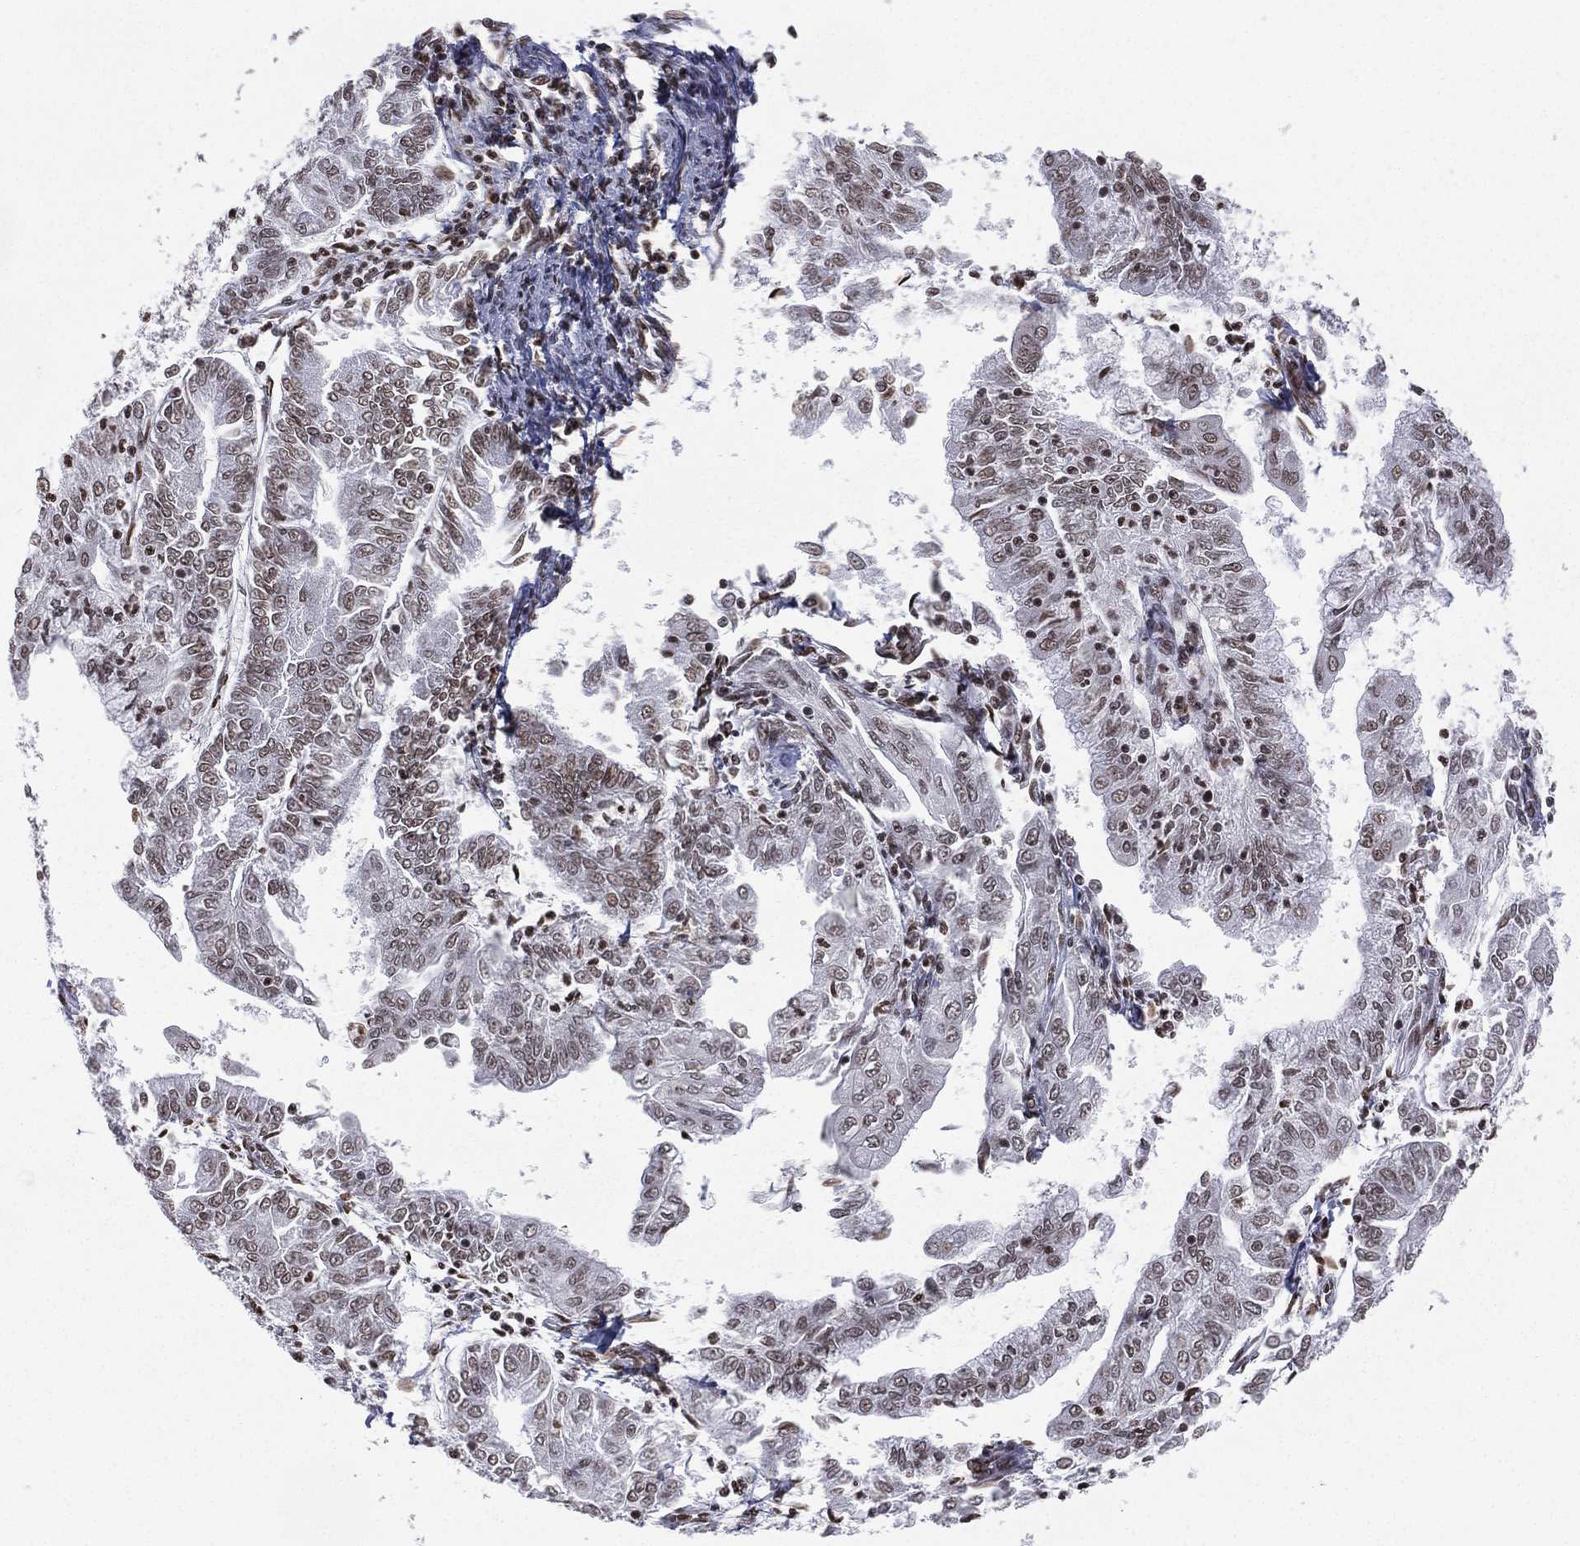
{"staining": {"intensity": "weak", "quantity": "25%-75%", "location": "nuclear"}, "tissue": "endometrial cancer", "cell_type": "Tumor cells", "image_type": "cancer", "snomed": [{"axis": "morphology", "description": "Adenocarcinoma, NOS"}, {"axis": "topography", "description": "Endometrium"}], "caption": "Immunohistochemical staining of endometrial adenocarcinoma displays low levels of weak nuclear protein positivity in approximately 25%-75% of tumor cells.", "gene": "RFX7", "patient": {"sex": "female", "age": 56}}